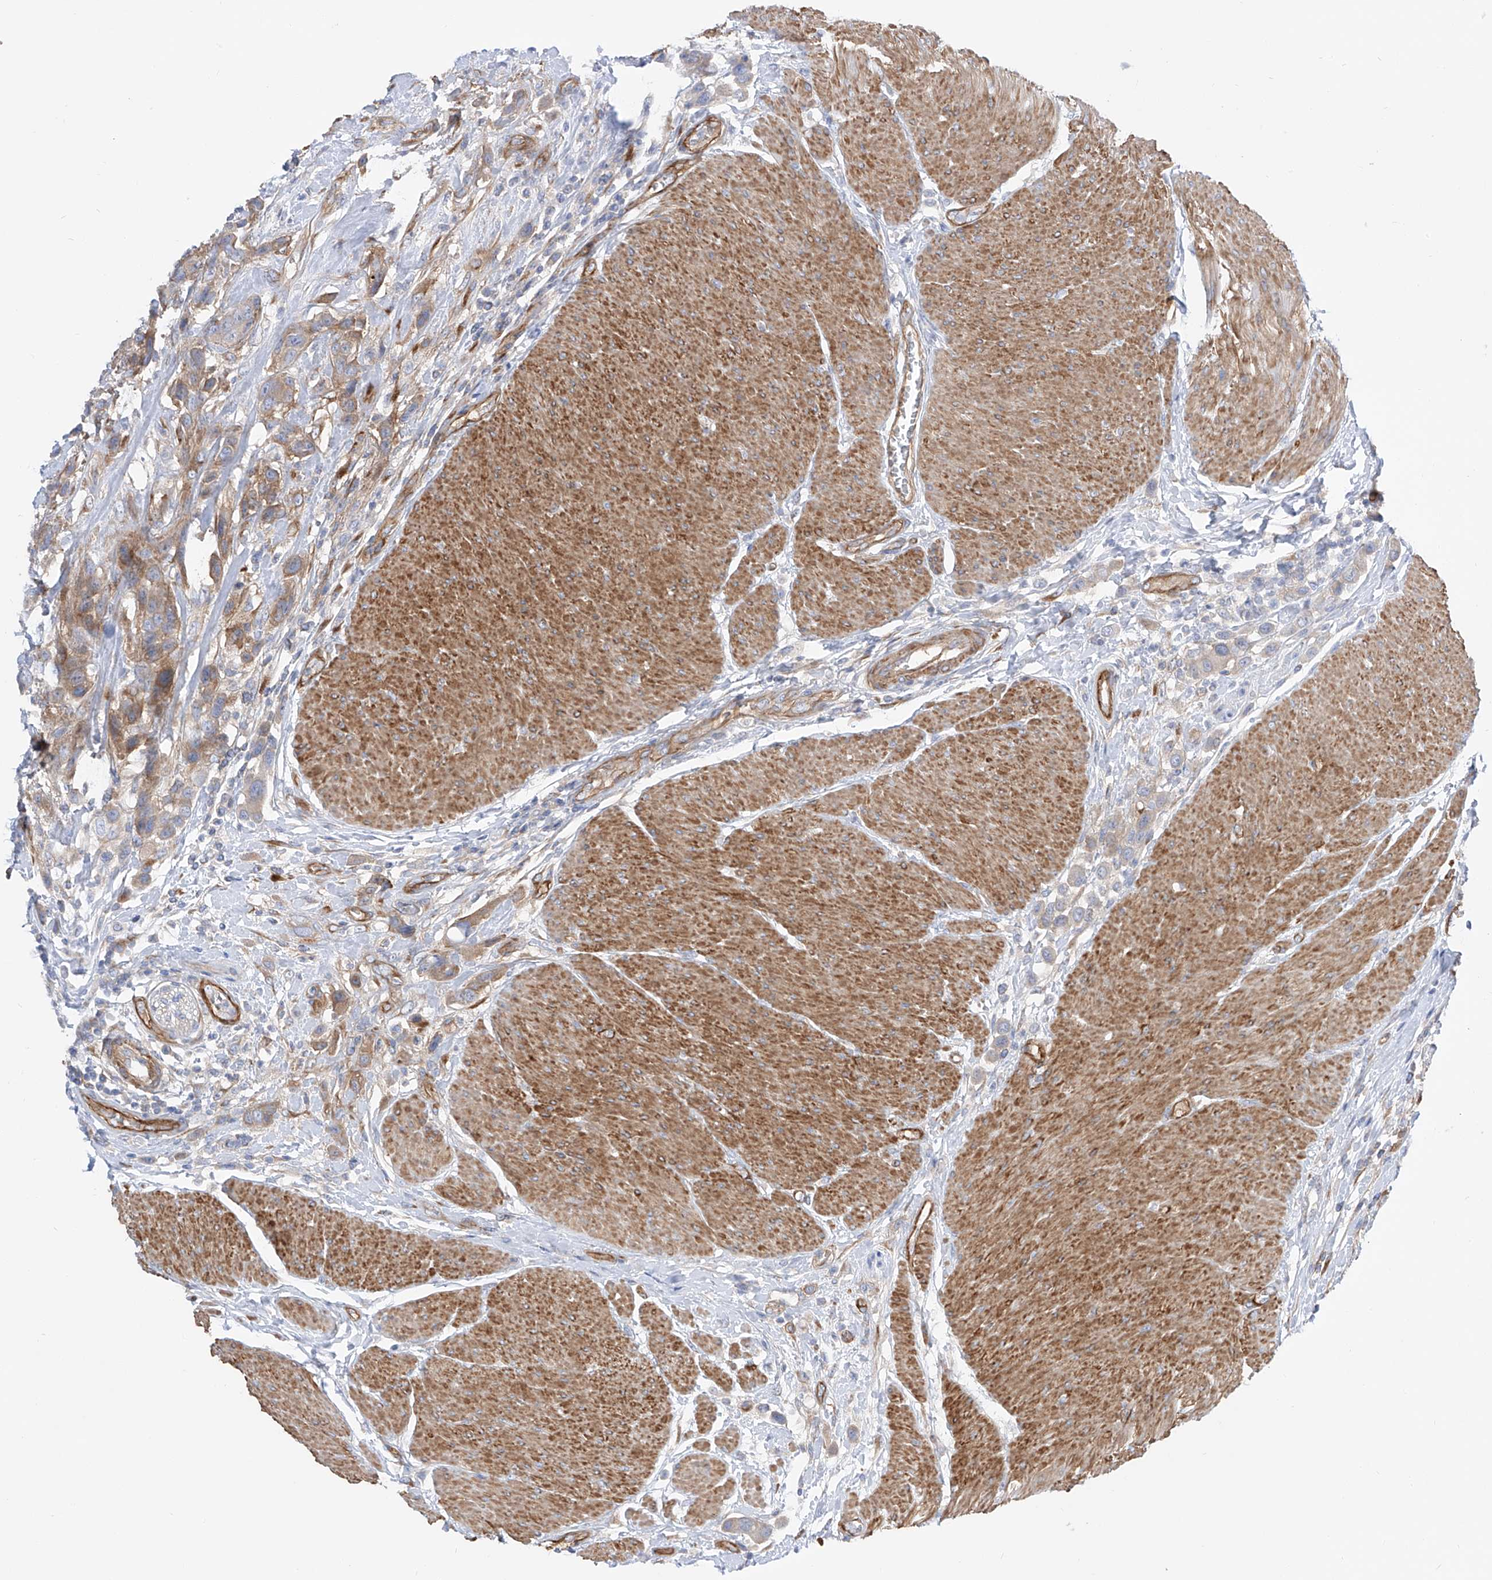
{"staining": {"intensity": "weak", "quantity": ">75%", "location": "cytoplasmic/membranous"}, "tissue": "urothelial cancer", "cell_type": "Tumor cells", "image_type": "cancer", "snomed": [{"axis": "morphology", "description": "Urothelial carcinoma, High grade"}, {"axis": "topography", "description": "Urinary bladder"}], "caption": "A brown stain highlights weak cytoplasmic/membranous expression of a protein in human urothelial cancer tumor cells.", "gene": "LCA5", "patient": {"sex": "male", "age": 50}}